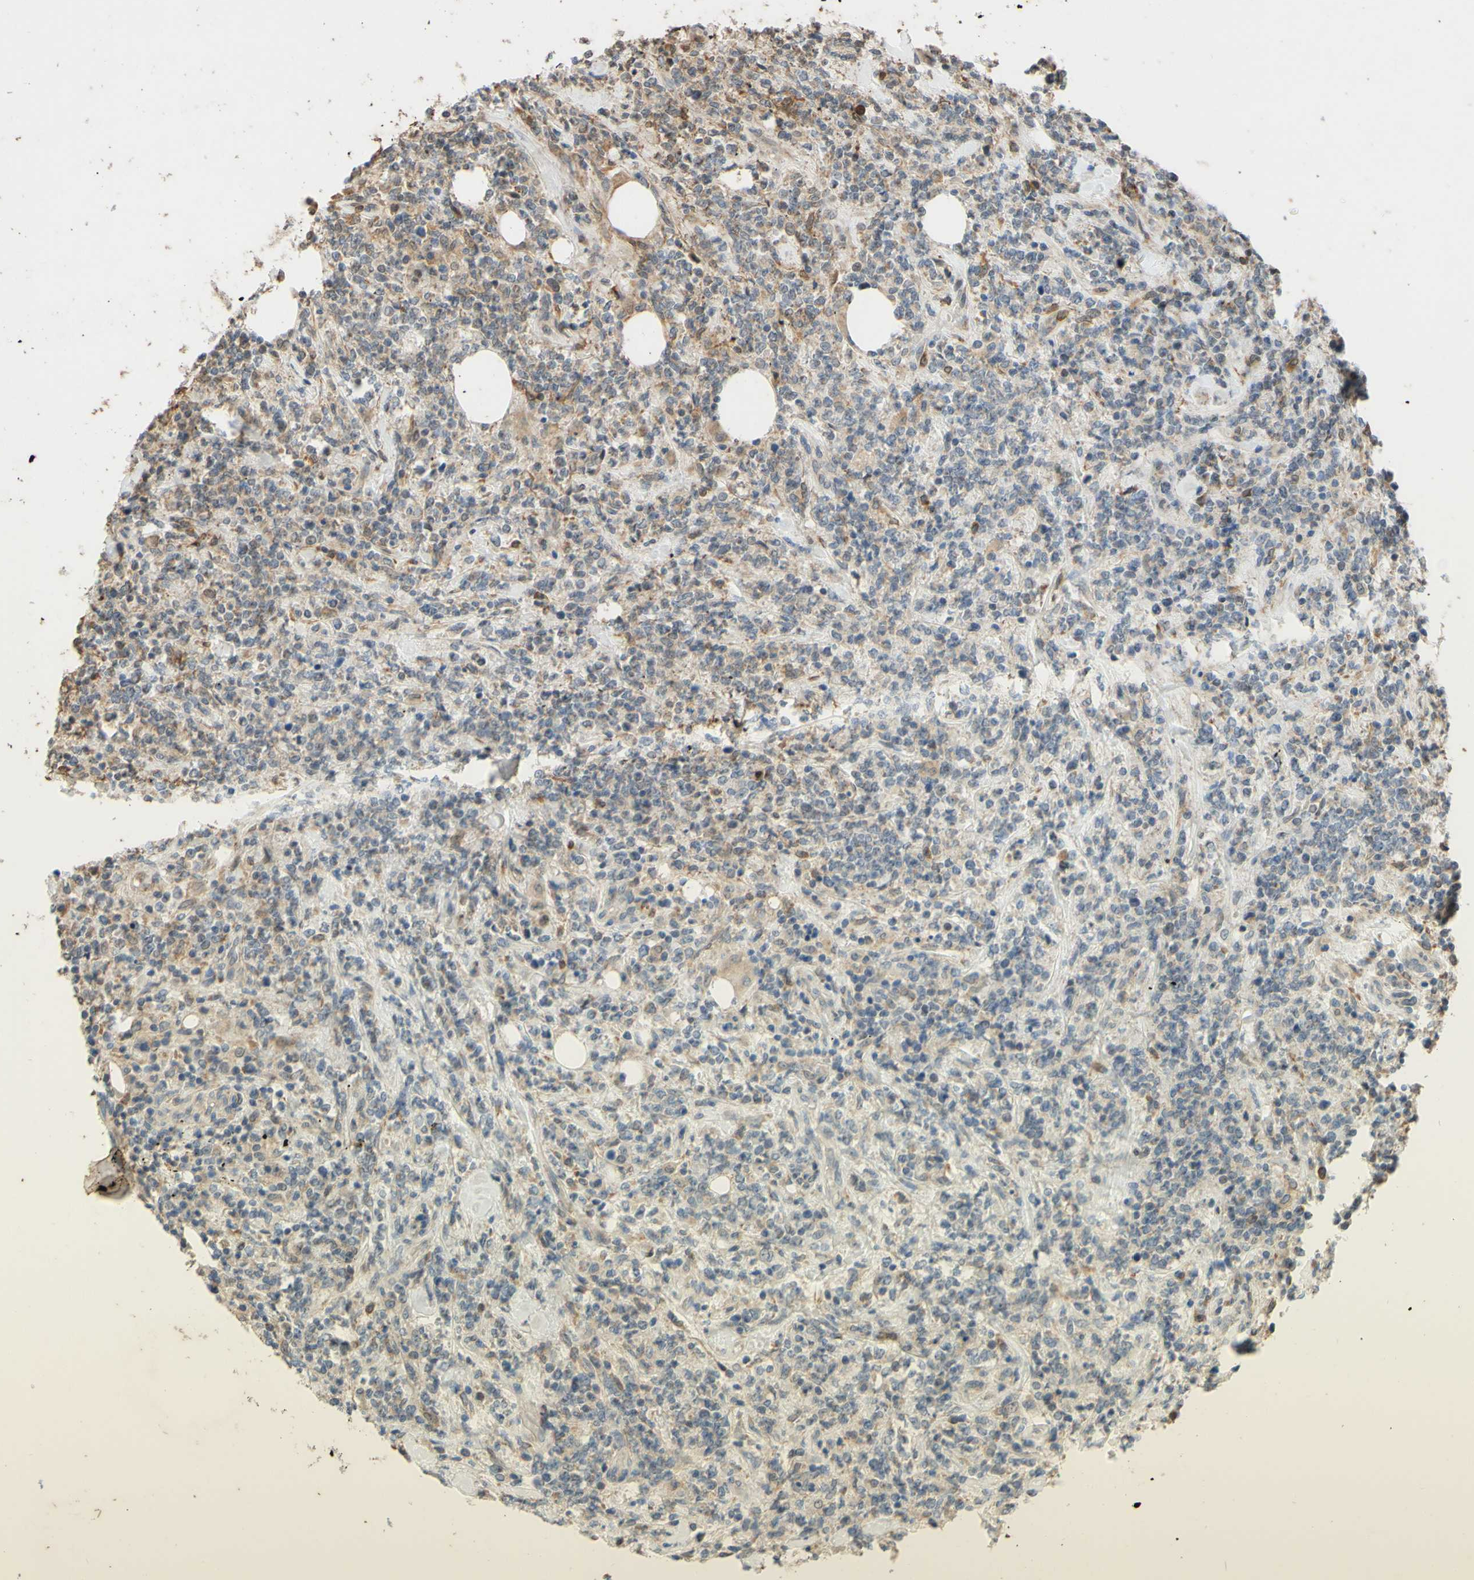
{"staining": {"intensity": "moderate", "quantity": "<25%", "location": "cytoplasmic/membranous"}, "tissue": "lymphoma", "cell_type": "Tumor cells", "image_type": "cancer", "snomed": [{"axis": "morphology", "description": "Malignant lymphoma, non-Hodgkin's type, High grade"}, {"axis": "topography", "description": "Soft tissue"}], "caption": "Tumor cells display low levels of moderate cytoplasmic/membranous staining in about <25% of cells in human lymphoma.", "gene": "GATA1", "patient": {"sex": "male", "age": 18}}